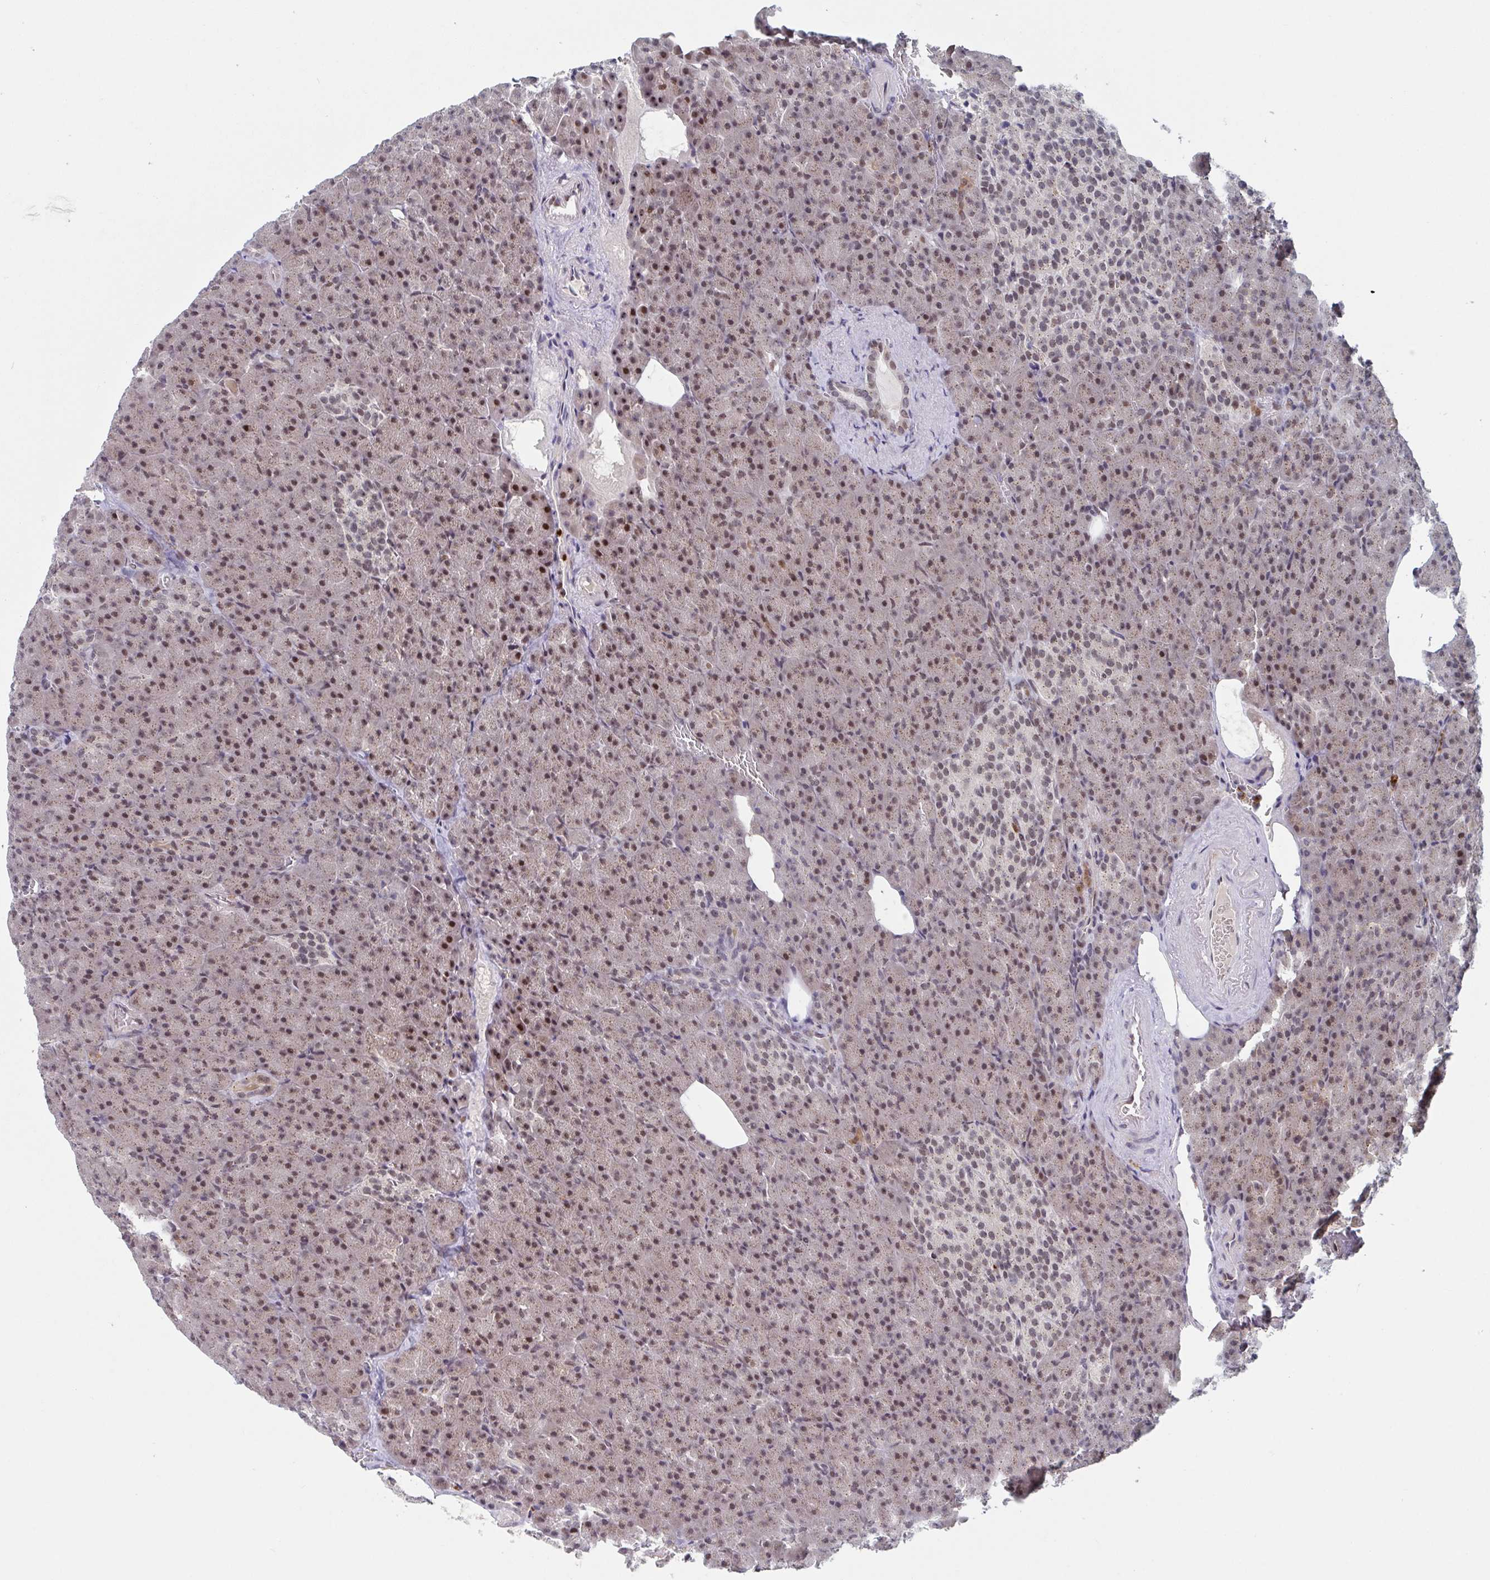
{"staining": {"intensity": "moderate", "quantity": ">75%", "location": "nuclear"}, "tissue": "pancreas", "cell_type": "Exocrine glandular cells", "image_type": "normal", "snomed": [{"axis": "morphology", "description": "Normal tissue, NOS"}, {"axis": "topography", "description": "Pancreas"}], "caption": "Protein expression analysis of normal human pancreas reveals moderate nuclear staining in approximately >75% of exocrine glandular cells.", "gene": "RNF212", "patient": {"sex": "female", "age": 74}}